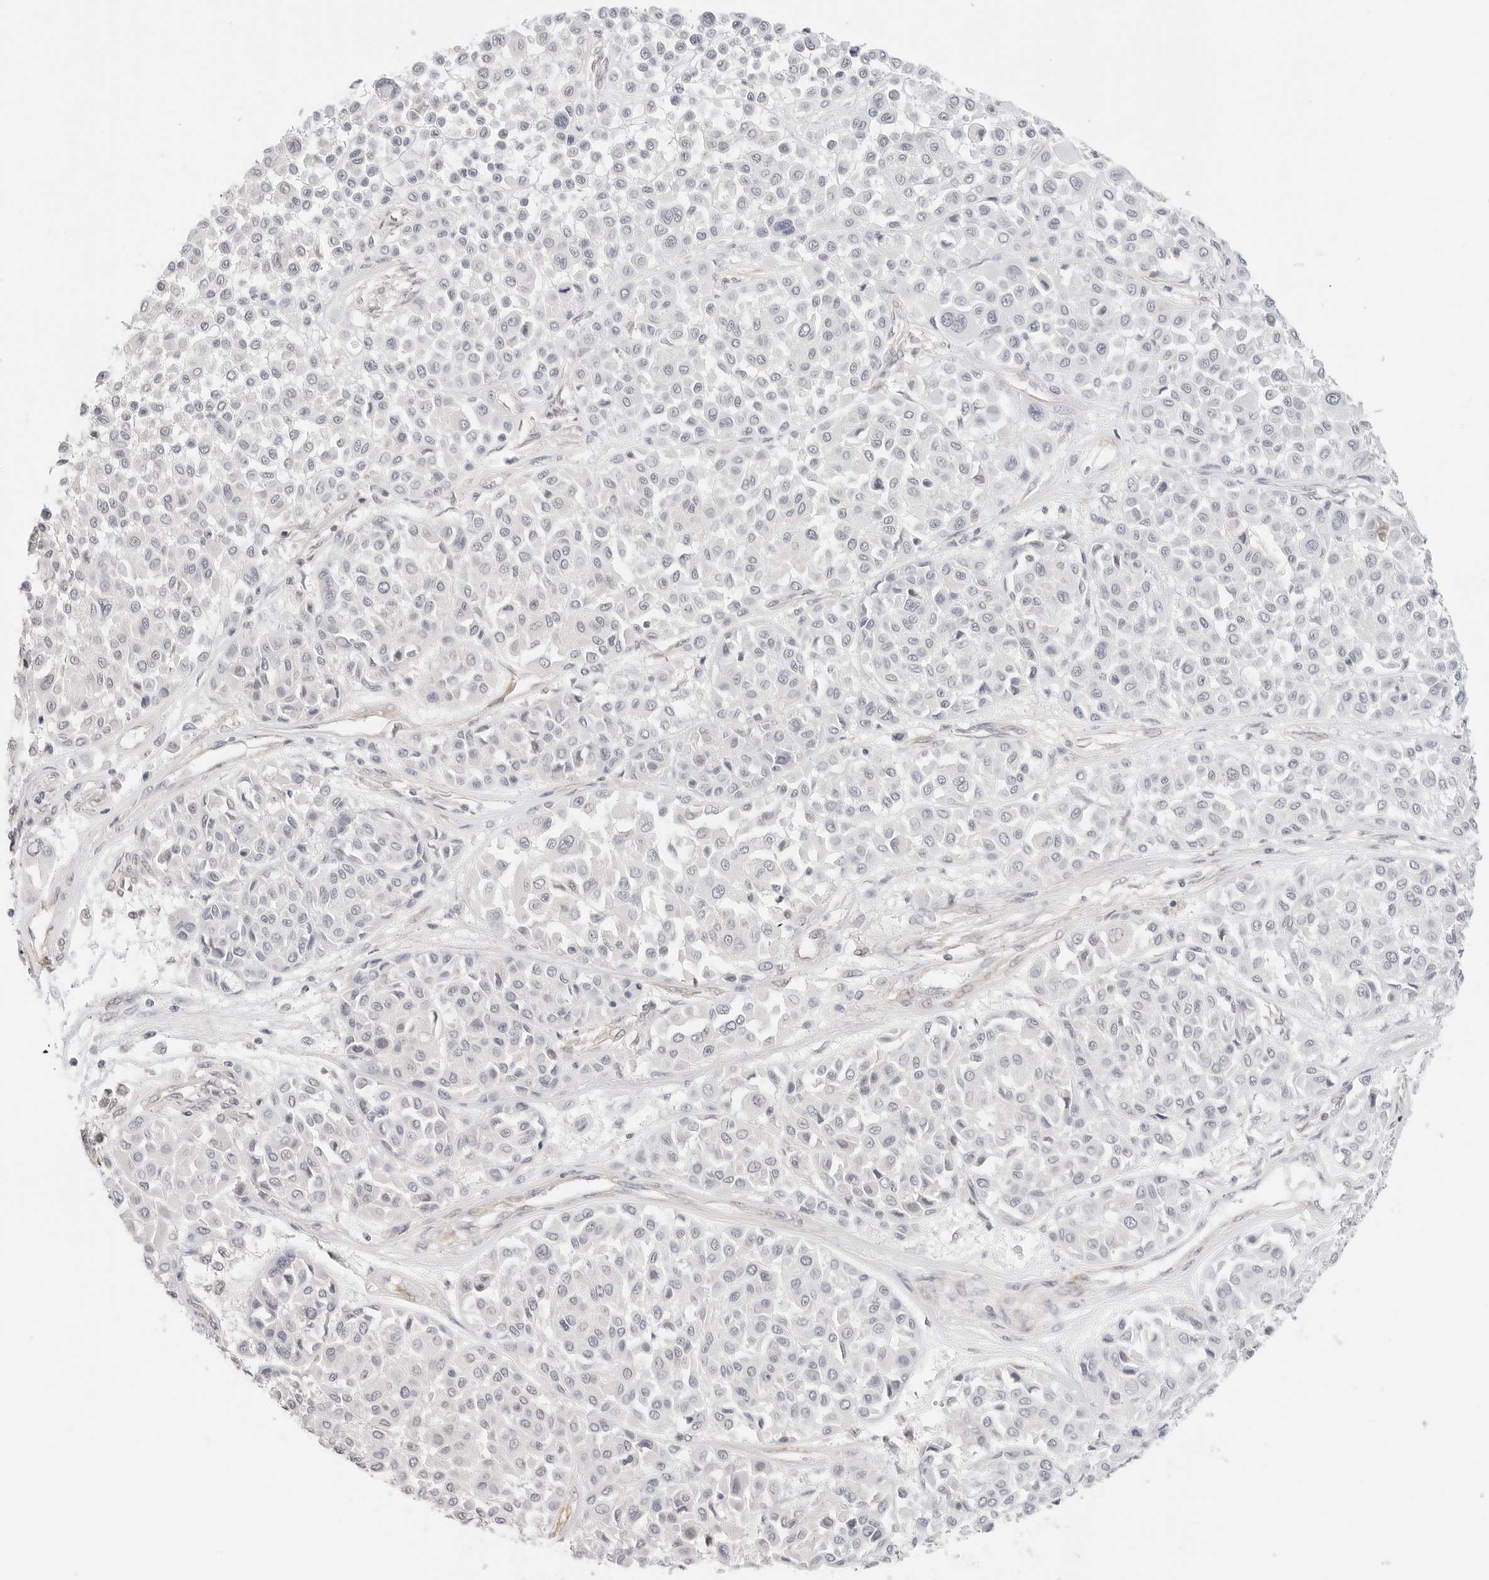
{"staining": {"intensity": "negative", "quantity": "none", "location": "none"}, "tissue": "melanoma", "cell_type": "Tumor cells", "image_type": "cancer", "snomed": [{"axis": "morphology", "description": "Malignant melanoma, Metastatic site"}, {"axis": "topography", "description": "Soft tissue"}], "caption": "Immunohistochemical staining of malignant melanoma (metastatic site) displays no significant expression in tumor cells.", "gene": "PCDH19", "patient": {"sex": "male", "age": 41}}